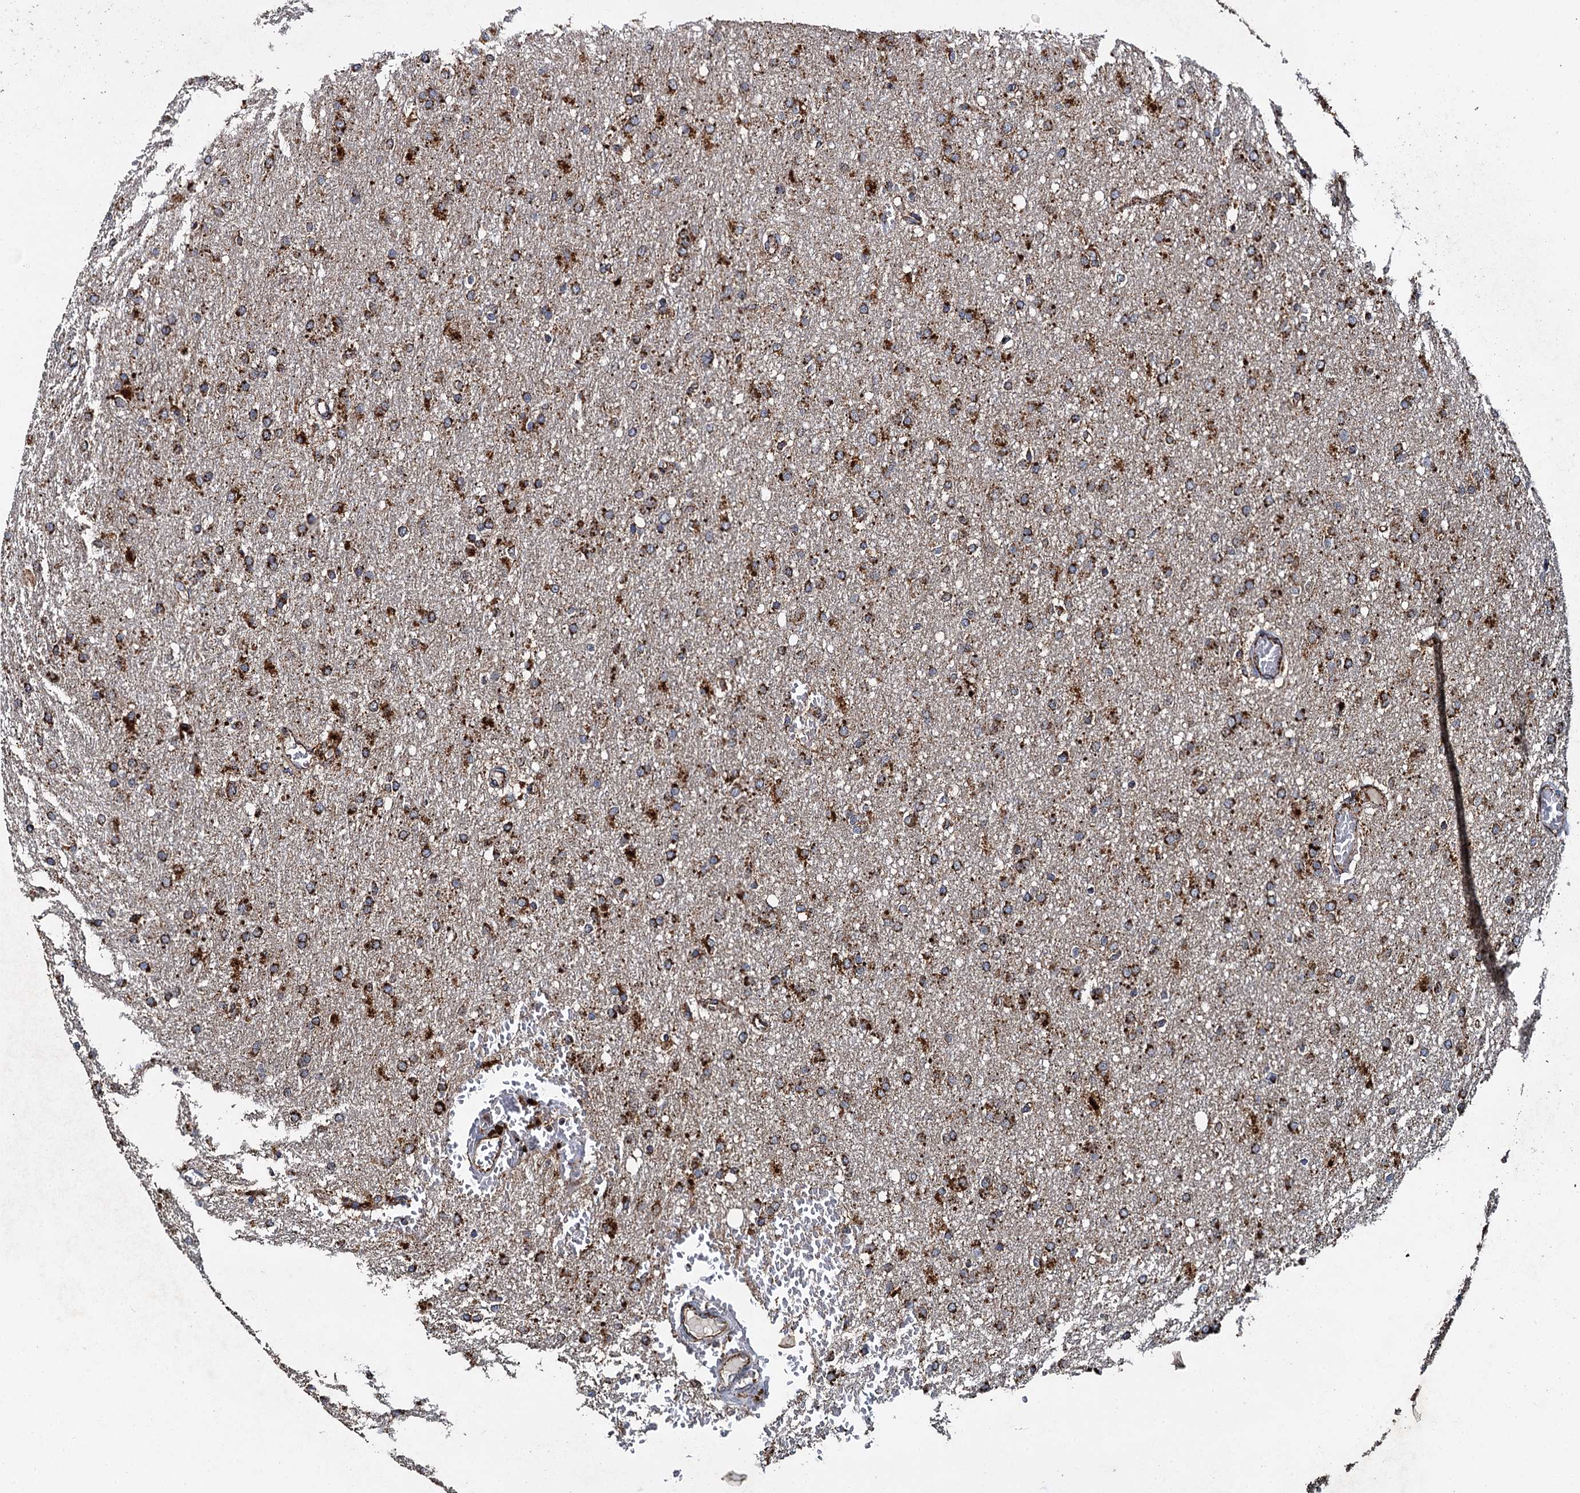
{"staining": {"intensity": "strong", "quantity": ">75%", "location": "cytoplasmic/membranous"}, "tissue": "glioma", "cell_type": "Tumor cells", "image_type": "cancer", "snomed": [{"axis": "morphology", "description": "Glioma, malignant, High grade"}, {"axis": "topography", "description": "Cerebral cortex"}], "caption": "Protein expression analysis of glioma displays strong cytoplasmic/membranous staining in about >75% of tumor cells.", "gene": "GBA1", "patient": {"sex": "female", "age": 36}}